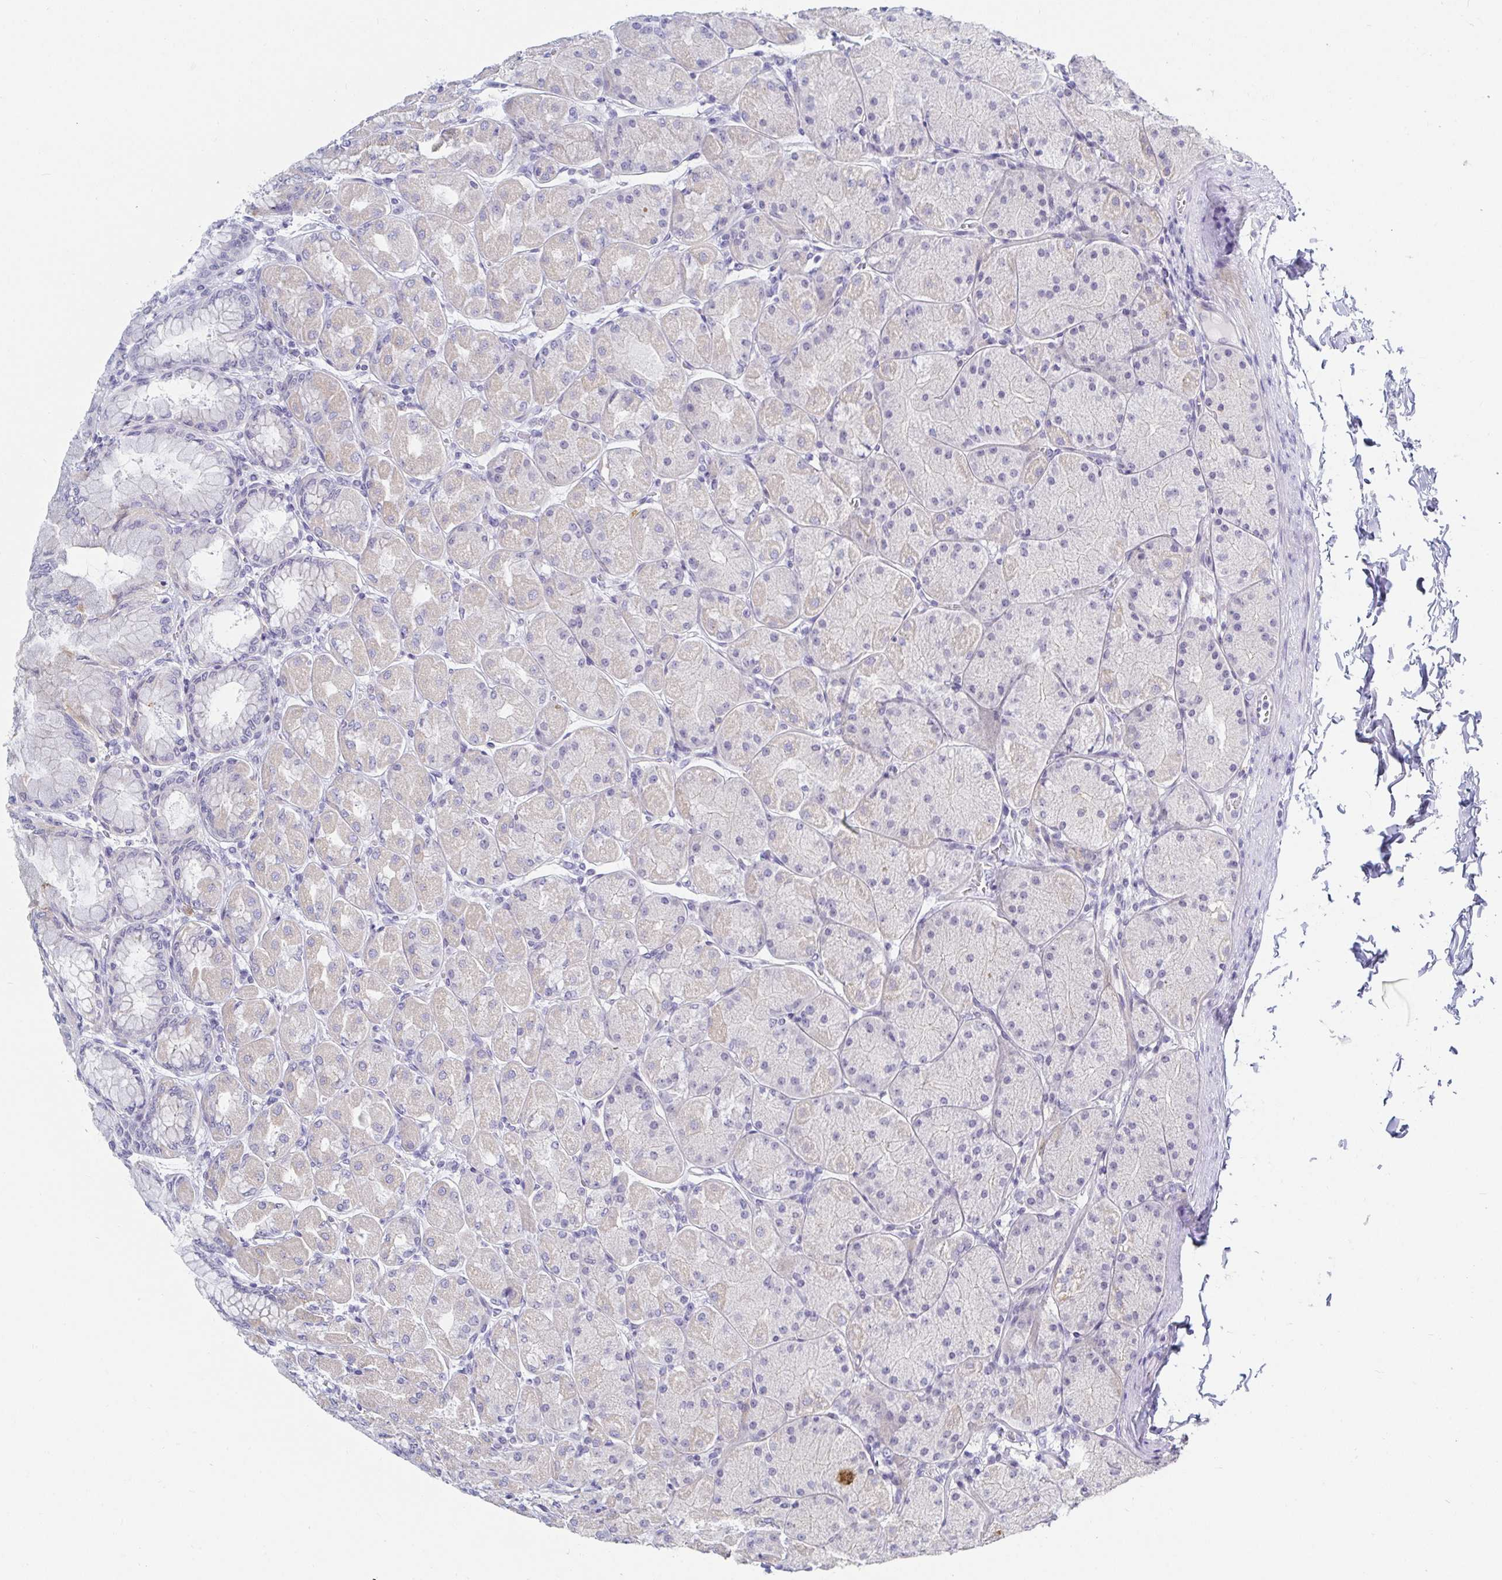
{"staining": {"intensity": "weak", "quantity": "<25%", "location": "cytoplasmic/membranous"}, "tissue": "stomach", "cell_type": "Glandular cells", "image_type": "normal", "snomed": [{"axis": "morphology", "description": "Normal tissue, NOS"}, {"axis": "topography", "description": "Stomach, upper"}], "caption": "Immunohistochemistry image of normal stomach stained for a protein (brown), which displays no expression in glandular cells. The staining was performed using DAB (3,3'-diaminobenzidine) to visualize the protein expression in brown, while the nuclei were stained in blue with hematoxylin (Magnification: 20x).", "gene": "OR10K1", "patient": {"sex": "female", "age": 56}}